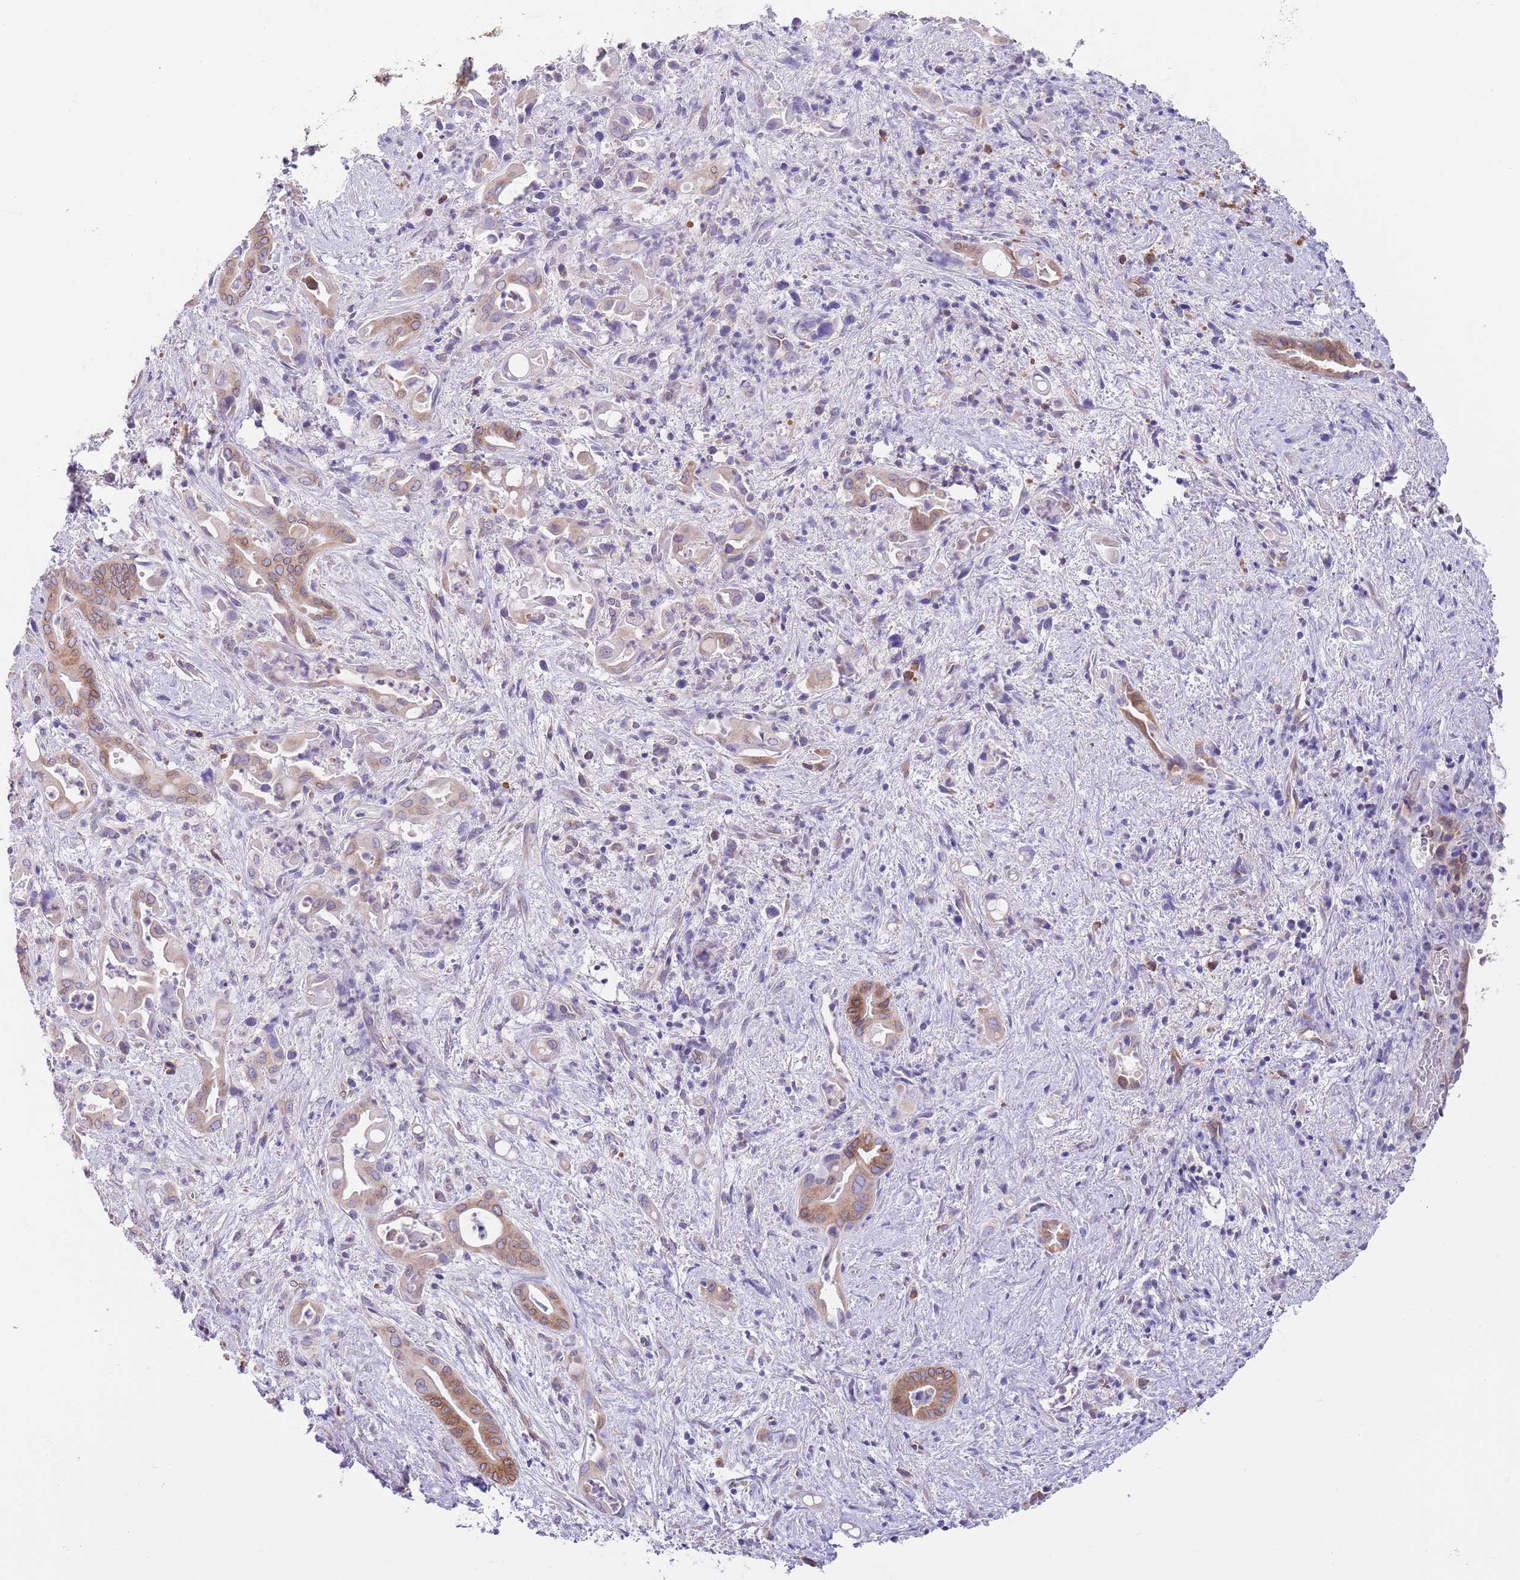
{"staining": {"intensity": "moderate", "quantity": ">75%", "location": "cytoplasmic/membranous"}, "tissue": "liver cancer", "cell_type": "Tumor cells", "image_type": "cancer", "snomed": [{"axis": "morphology", "description": "Cholangiocarcinoma"}, {"axis": "topography", "description": "Liver"}], "caption": "A brown stain shows moderate cytoplasmic/membranous positivity of a protein in cholangiocarcinoma (liver) tumor cells.", "gene": "EBPL", "patient": {"sex": "female", "age": 68}}